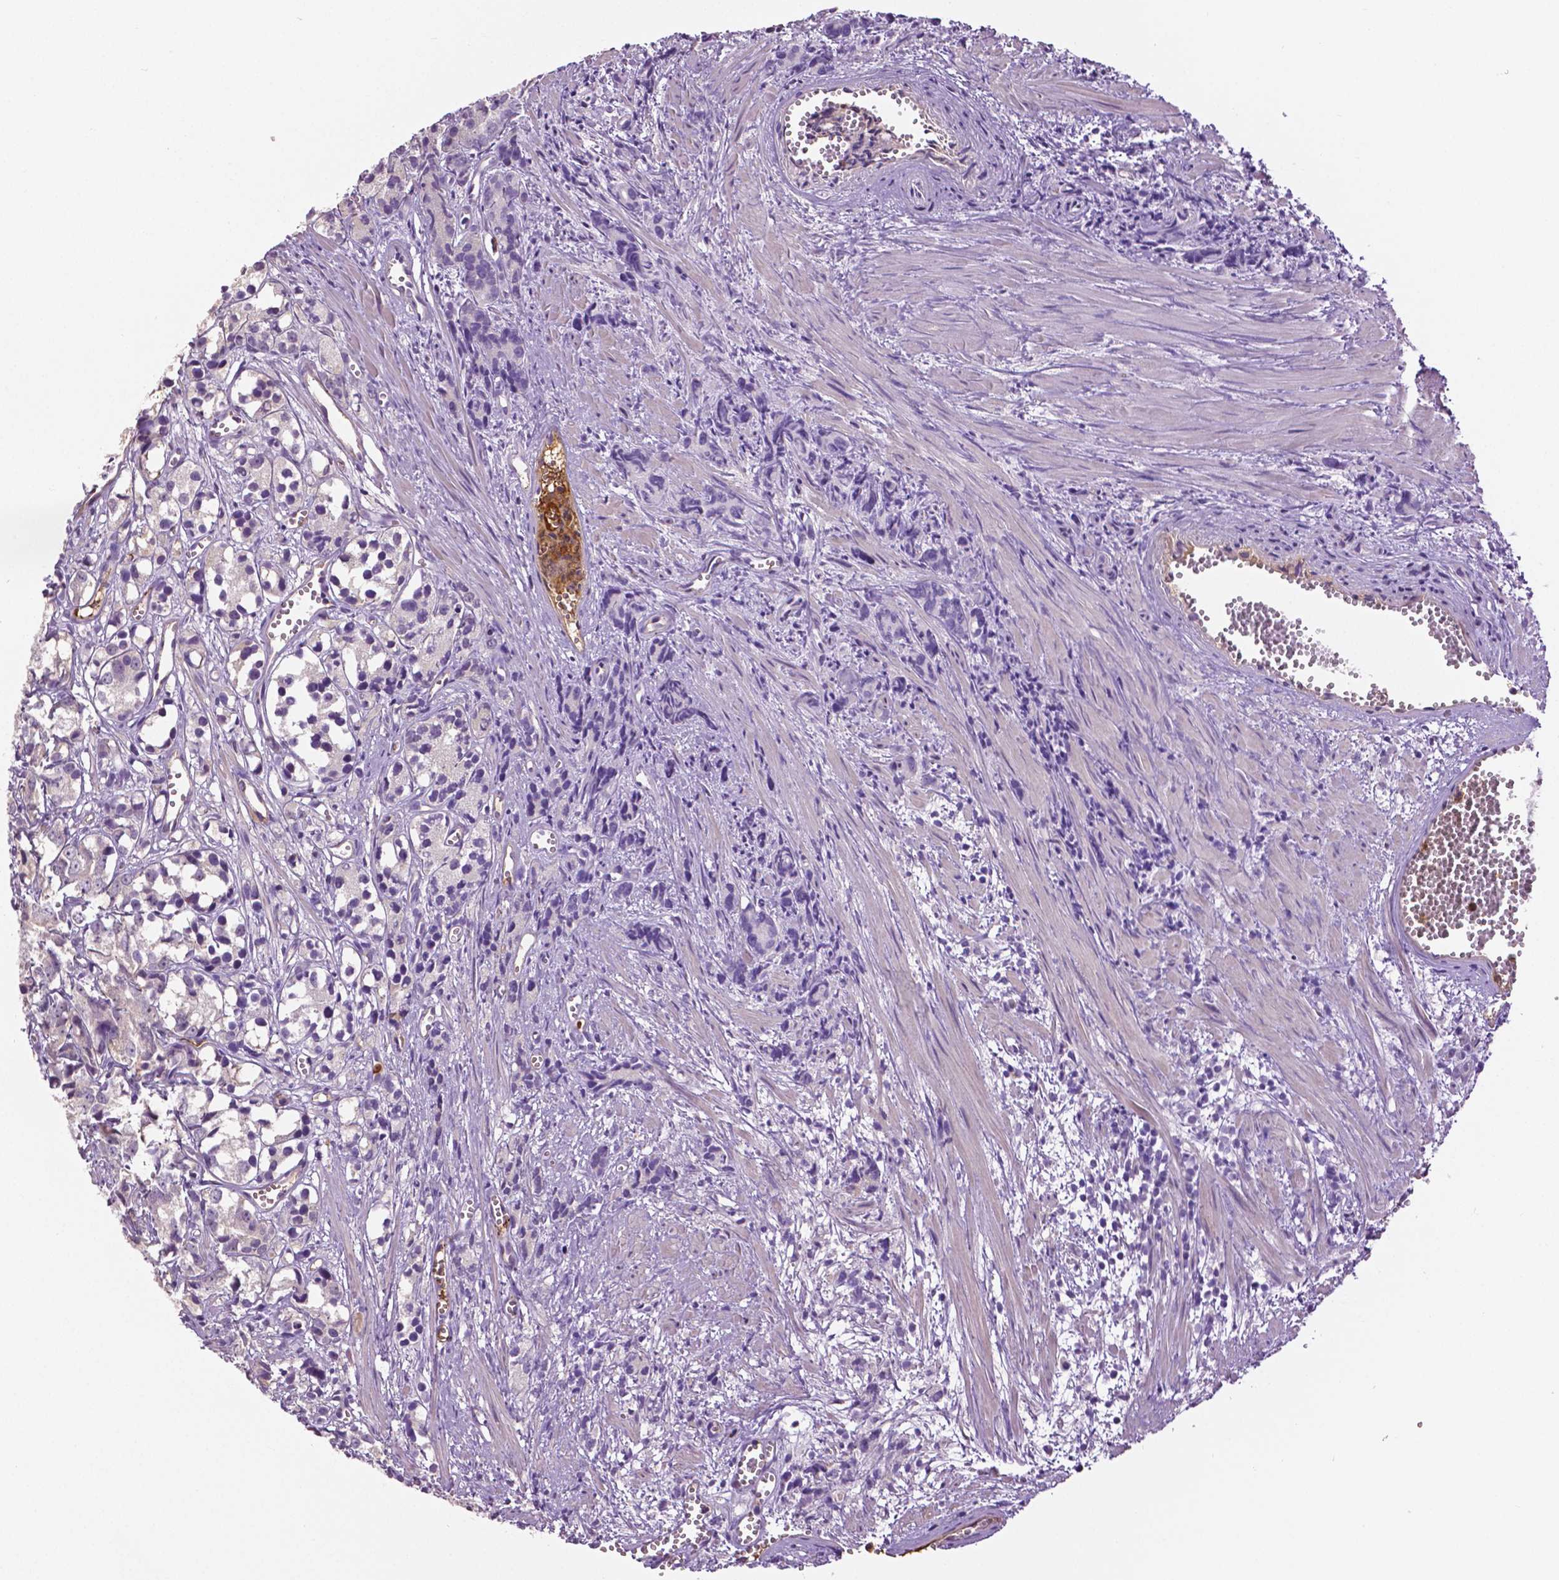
{"staining": {"intensity": "negative", "quantity": "none", "location": "none"}, "tissue": "prostate cancer", "cell_type": "Tumor cells", "image_type": "cancer", "snomed": [{"axis": "morphology", "description": "Adenocarcinoma, High grade"}, {"axis": "topography", "description": "Prostate"}], "caption": "Prostate cancer (adenocarcinoma (high-grade)) stained for a protein using immunohistochemistry shows no staining tumor cells.", "gene": "PTPN5", "patient": {"sex": "male", "age": 77}}